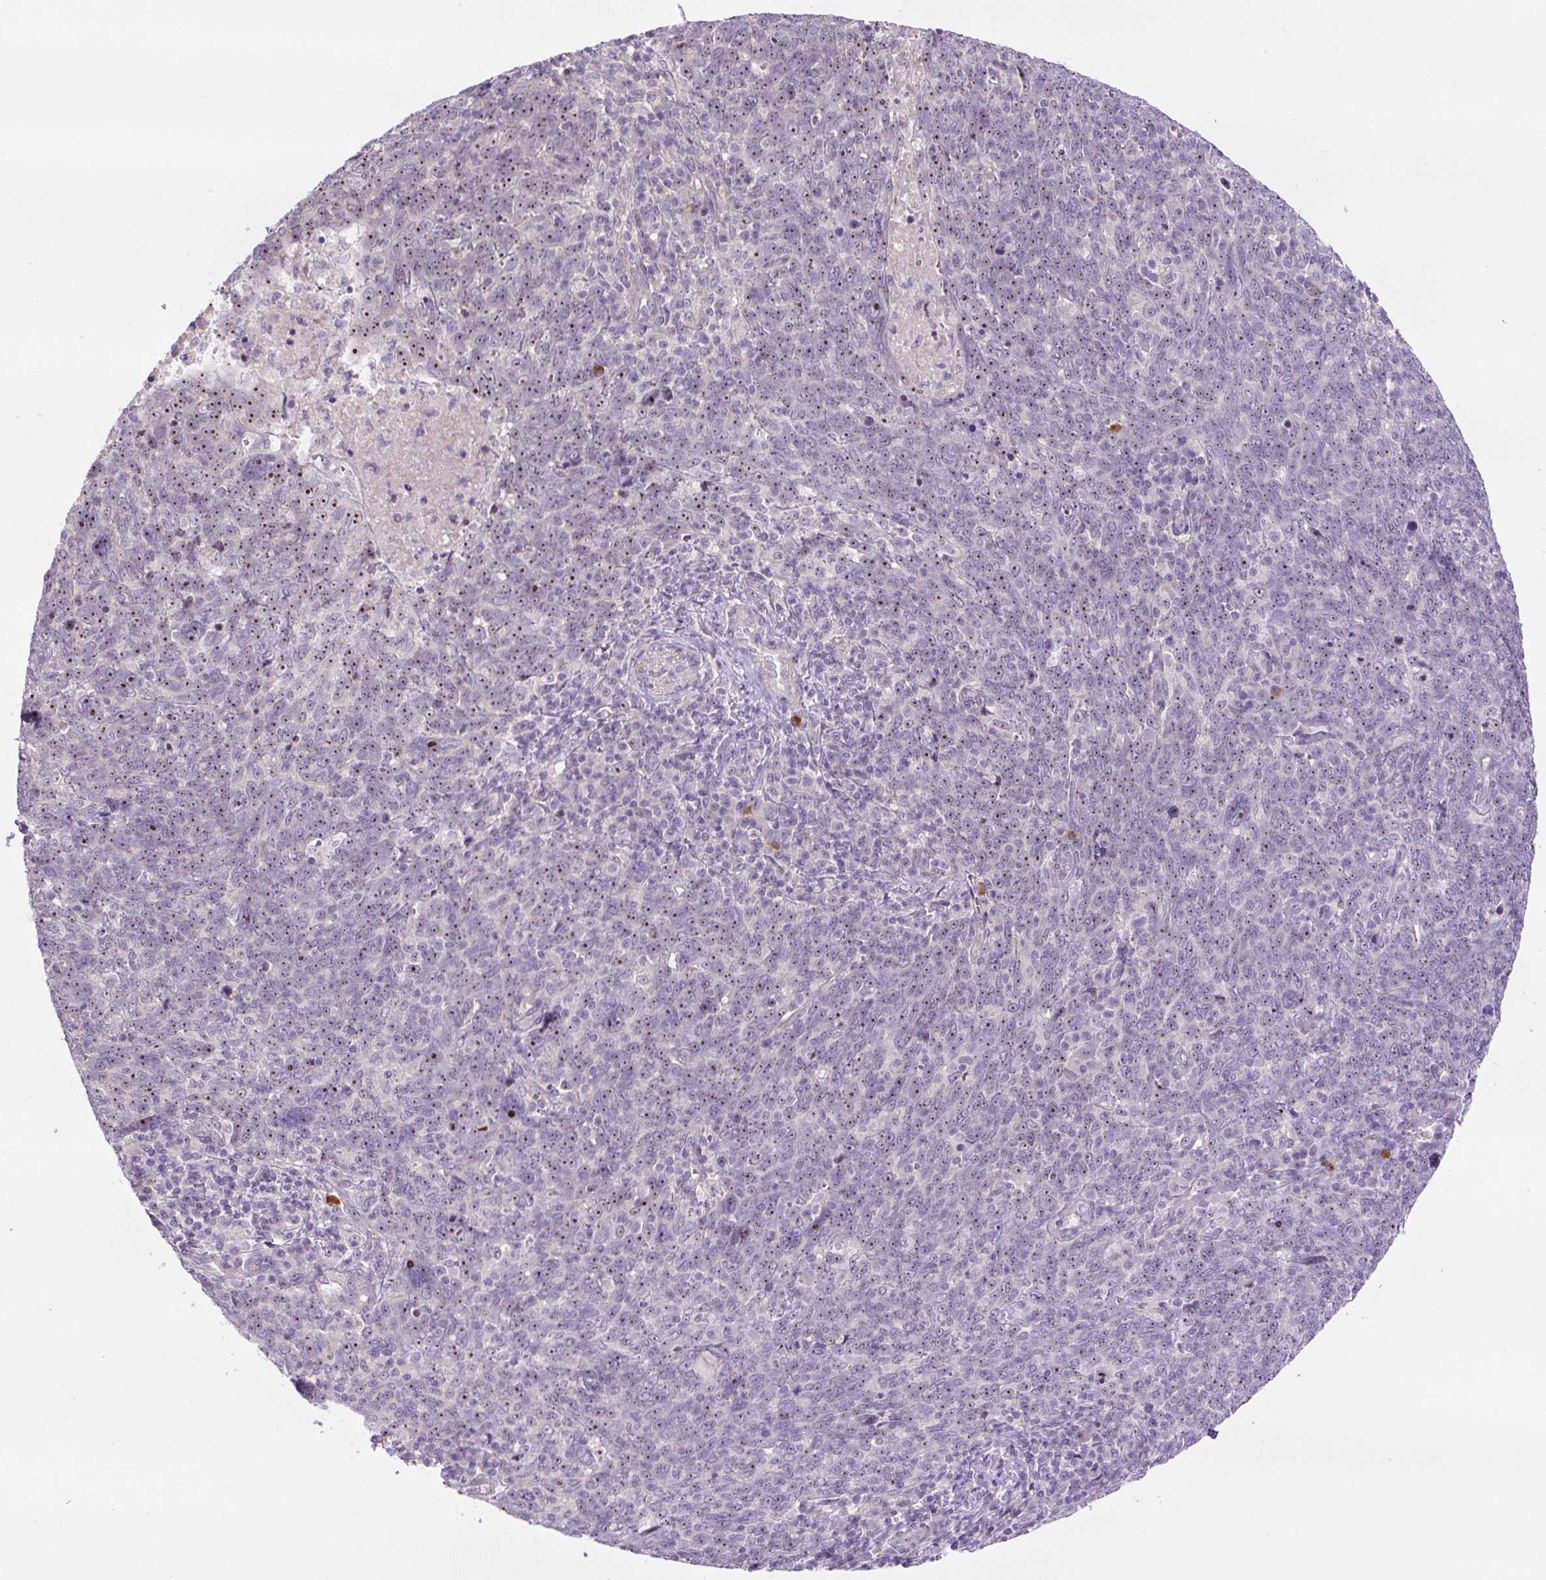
{"staining": {"intensity": "weak", "quantity": "<25%", "location": "nuclear"}, "tissue": "lung cancer", "cell_type": "Tumor cells", "image_type": "cancer", "snomed": [{"axis": "morphology", "description": "Squamous cell carcinoma, NOS"}, {"axis": "topography", "description": "Lung"}], "caption": "High power microscopy image of an immunohistochemistry histopathology image of lung cancer, revealing no significant staining in tumor cells. The staining was performed using DAB to visualize the protein expression in brown, while the nuclei were stained in blue with hematoxylin (Magnification: 20x).", "gene": "TMEM151B", "patient": {"sex": "female", "age": 72}}